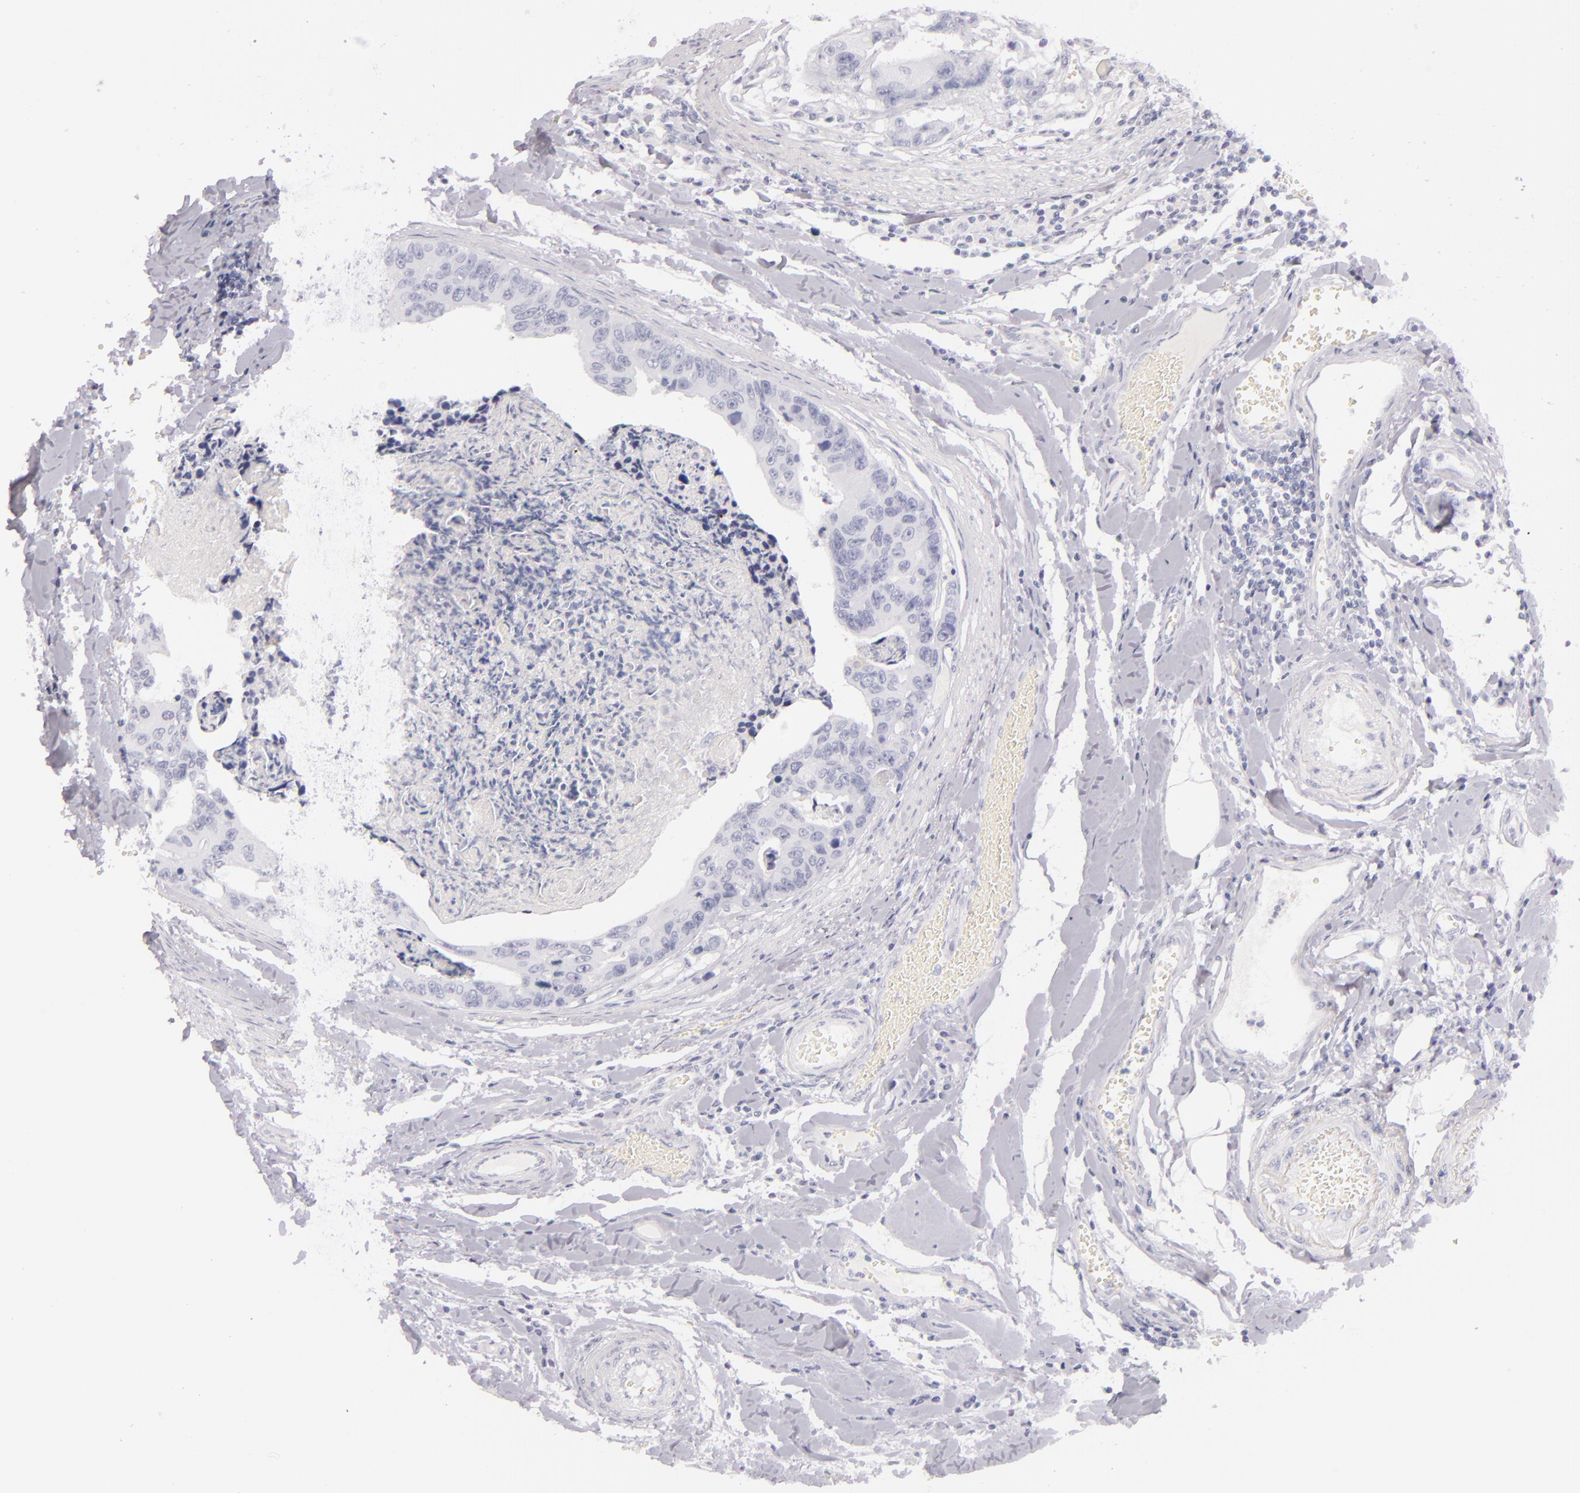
{"staining": {"intensity": "negative", "quantity": "none", "location": "none"}, "tissue": "colorectal cancer", "cell_type": "Tumor cells", "image_type": "cancer", "snomed": [{"axis": "morphology", "description": "Adenocarcinoma, NOS"}, {"axis": "topography", "description": "Colon"}], "caption": "The micrograph reveals no significant staining in tumor cells of adenocarcinoma (colorectal).", "gene": "FABP1", "patient": {"sex": "female", "age": 86}}